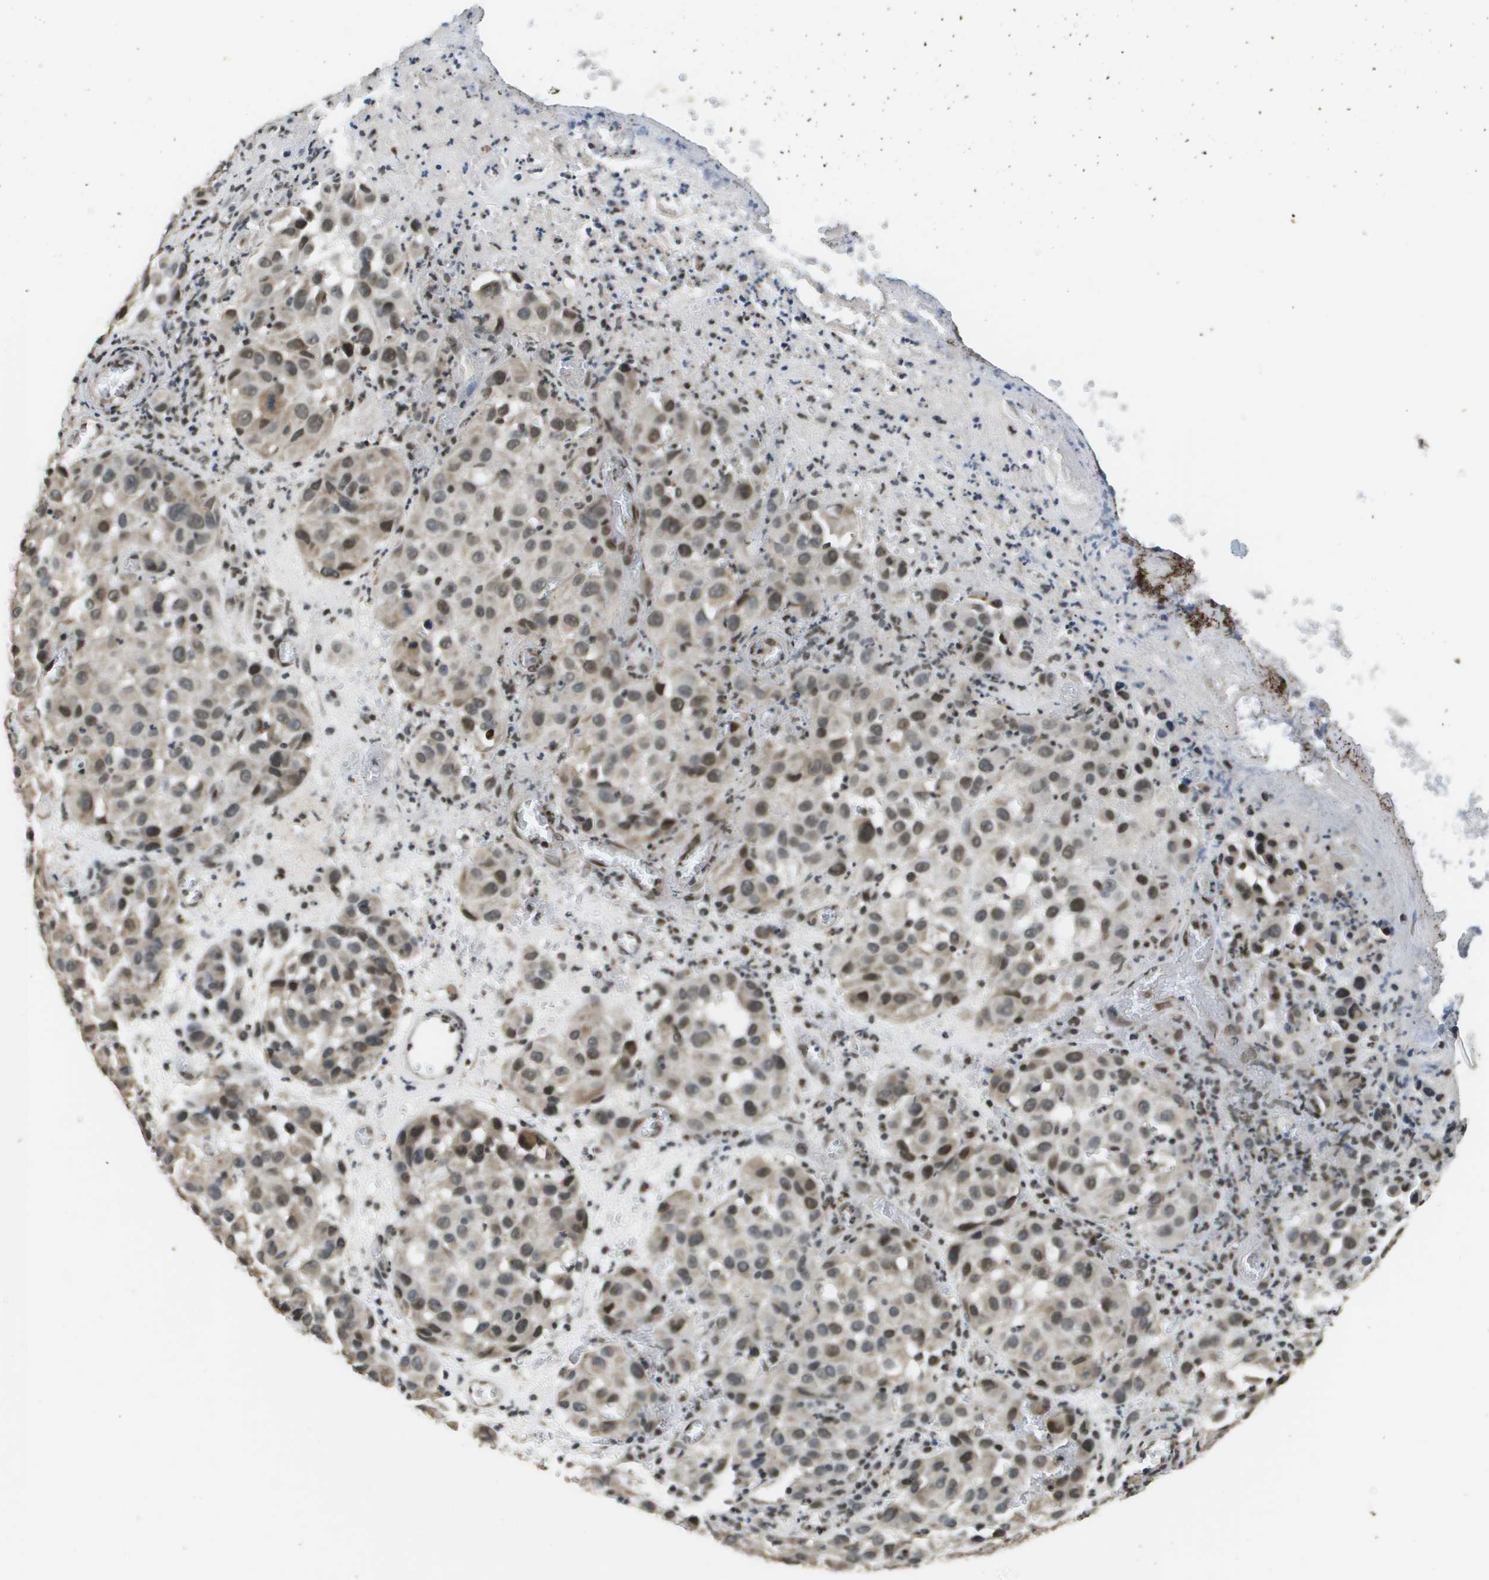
{"staining": {"intensity": "moderate", "quantity": ">75%", "location": "nuclear"}, "tissue": "melanoma", "cell_type": "Tumor cells", "image_type": "cancer", "snomed": [{"axis": "morphology", "description": "Malignant melanoma, NOS"}, {"axis": "topography", "description": "Skin"}], "caption": "Protein staining of malignant melanoma tissue demonstrates moderate nuclear staining in approximately >75% of tumor cells. The staining was performed using DAB, with brown indicating positive protein expression. Nuclei are stained blue with hematoxylin.", "gene": "FANCC", "patient": {"sex": "female", "age": 21}}